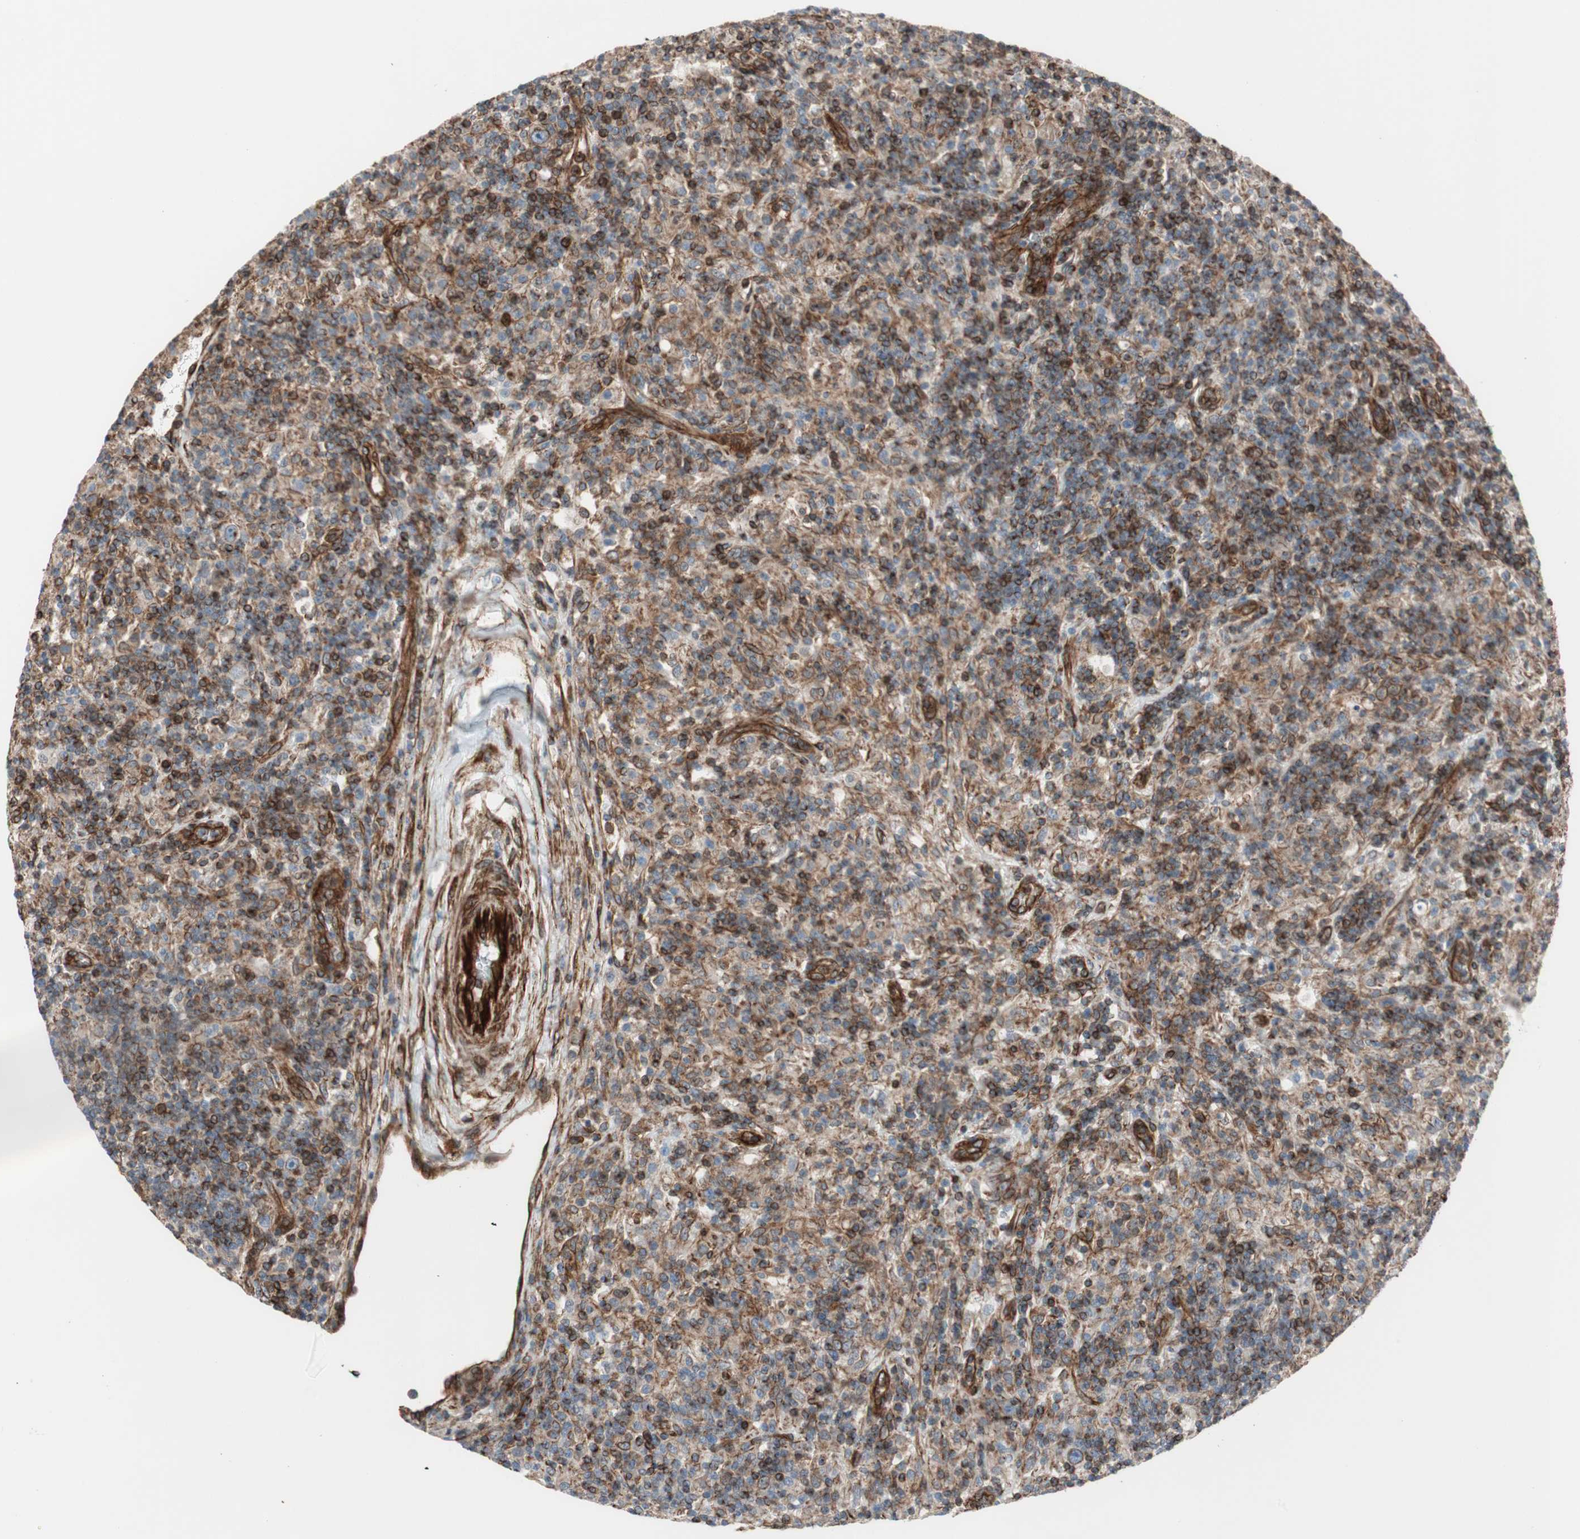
{"staining": {"intensity": "moderate", "quantity": ">75%", "location": "cytoplasmic/membranous"}, "tissue": "lymphoma", "cell_type": "Tumor cells", "image_type": "cancer", "snomed": [{"axis": "morphology", "description": "Hodgkin's disease, NOS"}, {"axis": "topography", "description": "Lymph node"}], "caption": "Hodgkin's disease stained with DAB (3,3'-diaminobenzidine) immunohistochemistry (IHC) shows medium levels of moderate cytoplasmic/membranous positivity in about >75% of tumor cells.", "gene": "TCTA", "patient": {"sex": "male", "age": 70}}